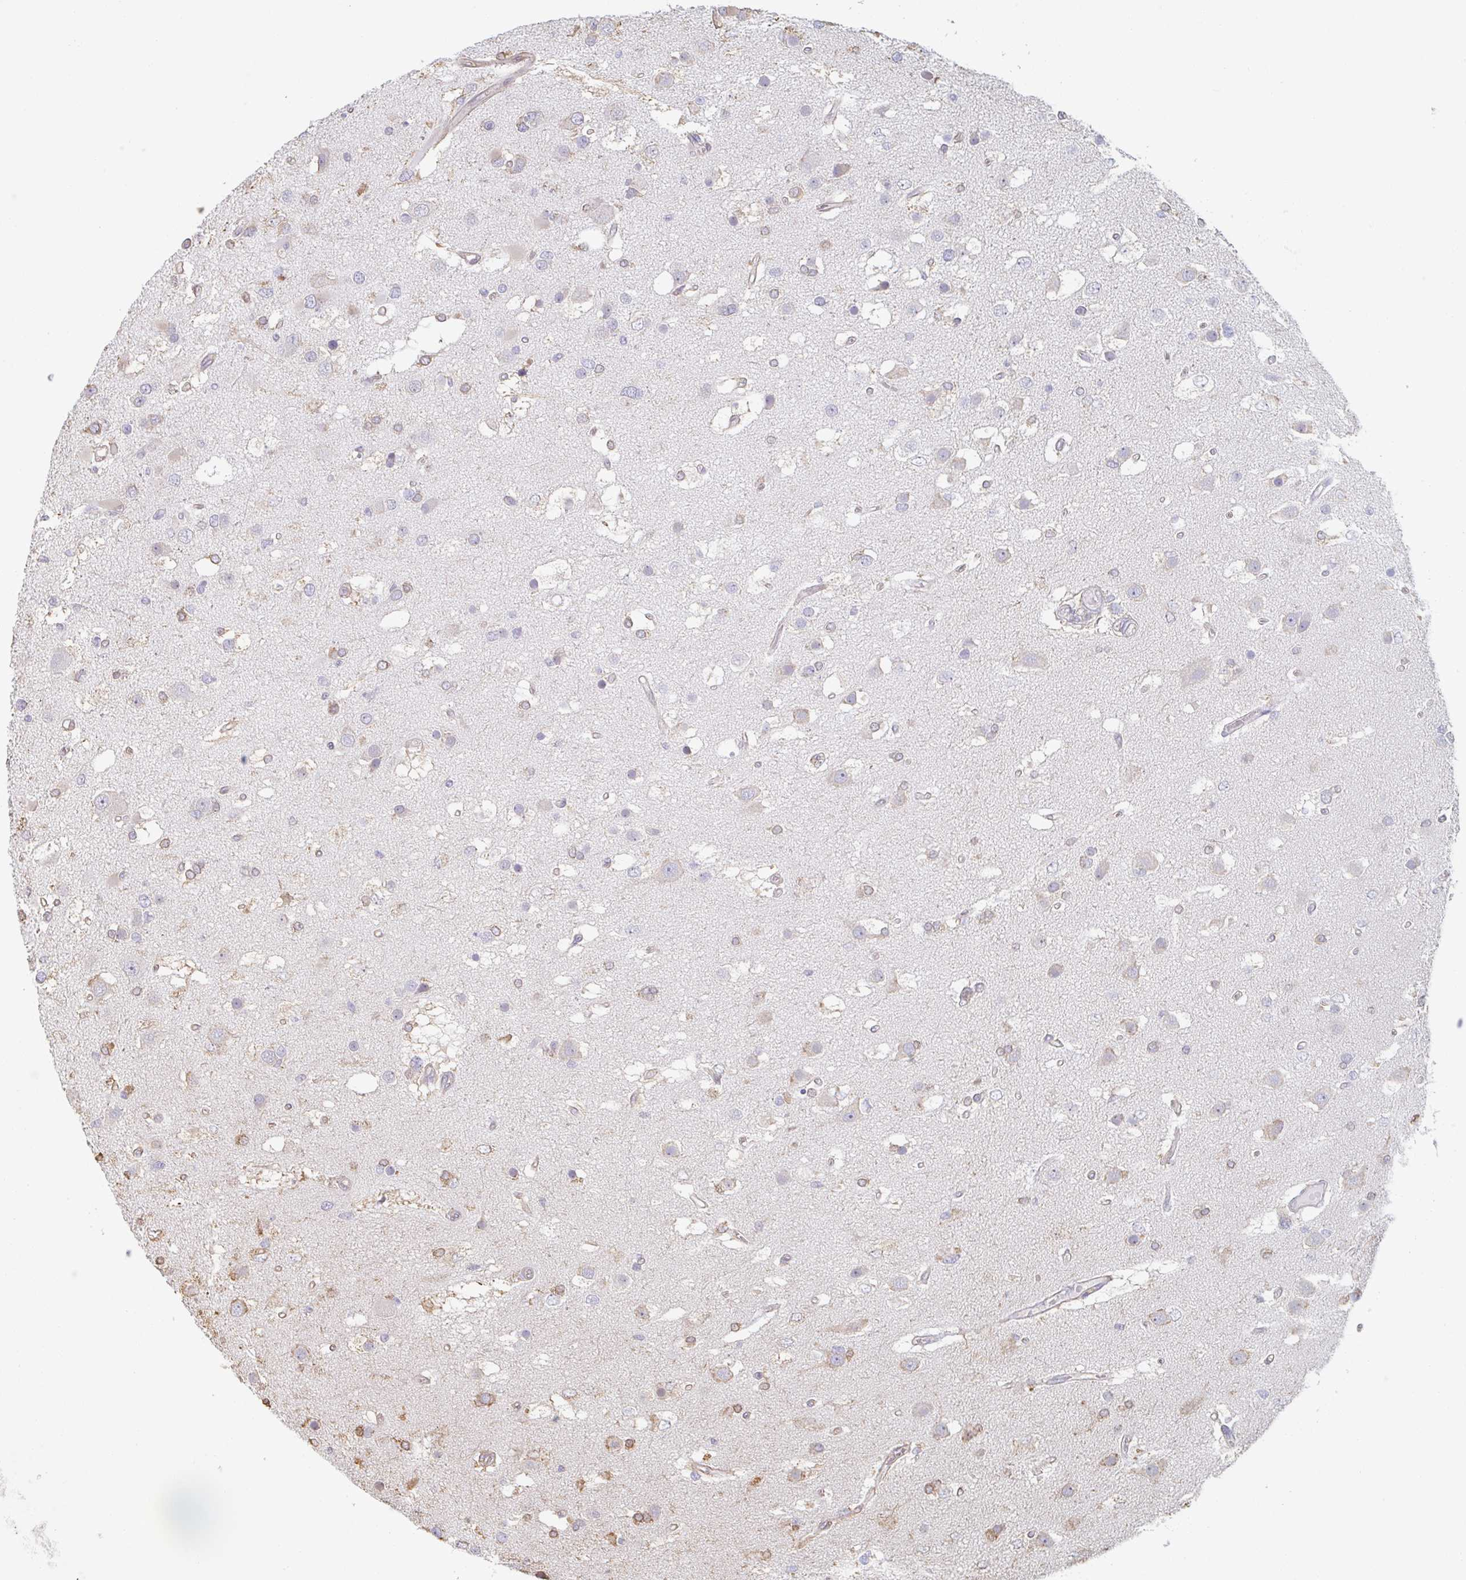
{"staining": {"intensity": "moderate", "quantity": "<25%", "location": "cytoplasmic/membranous"}, "tissue": "glioma", "cell_type": "Tumor cells", "image_type": "cancer", "snomed": [{"axis": "morphology", "description": "Glioma, malignant, High grade"}, {"axis": "topography", "description": "Brain"}], "caption": "A brown stain shows moderate cytoplasmic/membranous expression of a protein in malignant high-grade glioma tumor cells. (DAB = brown stain, brightfield microscopy at high magnification).", "gene": "RAB5IF", "patient": {"sex": "male", "age": 53}}